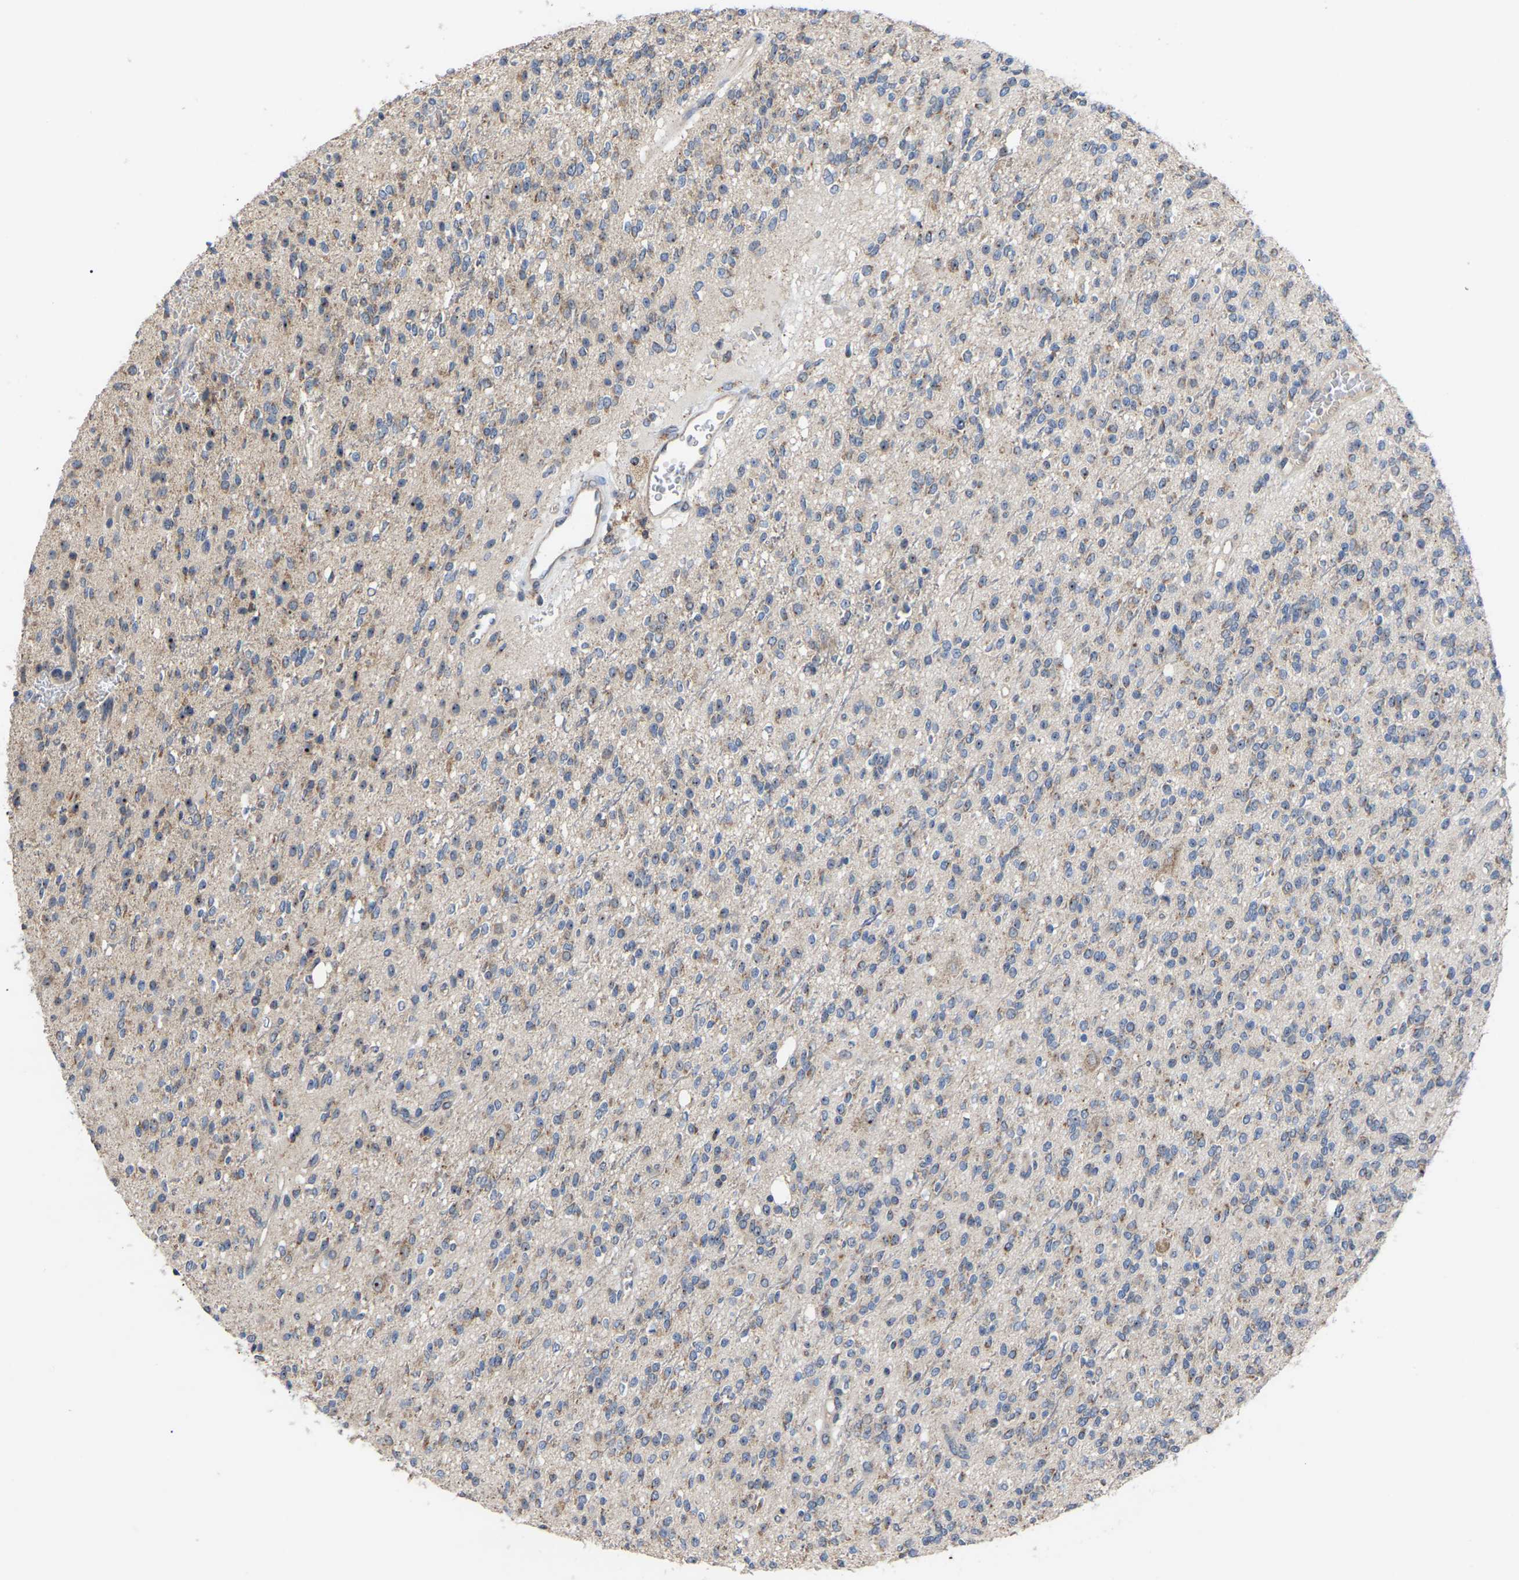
{"staining": {"intensity": "moderate", "quantity": "<25%", "location": "cytoplasmic/membranous,nuclear"}, "tissue": "glioma", "cell_type": "Tumor cells", "image_type": "cancer", "snomed": [{"axis": "morphology", "description": "Glioma, malignant, High grade"}, {"axis": "topography", "description": "Brain"}], "caption": "The immunohistochemical stain shows moderate cytoplasmic/membranous and nuclear positivity in tumor cells of glioma tissue.", "gene": "NOP53", "patient": {"sex": "male", "age": 34}}